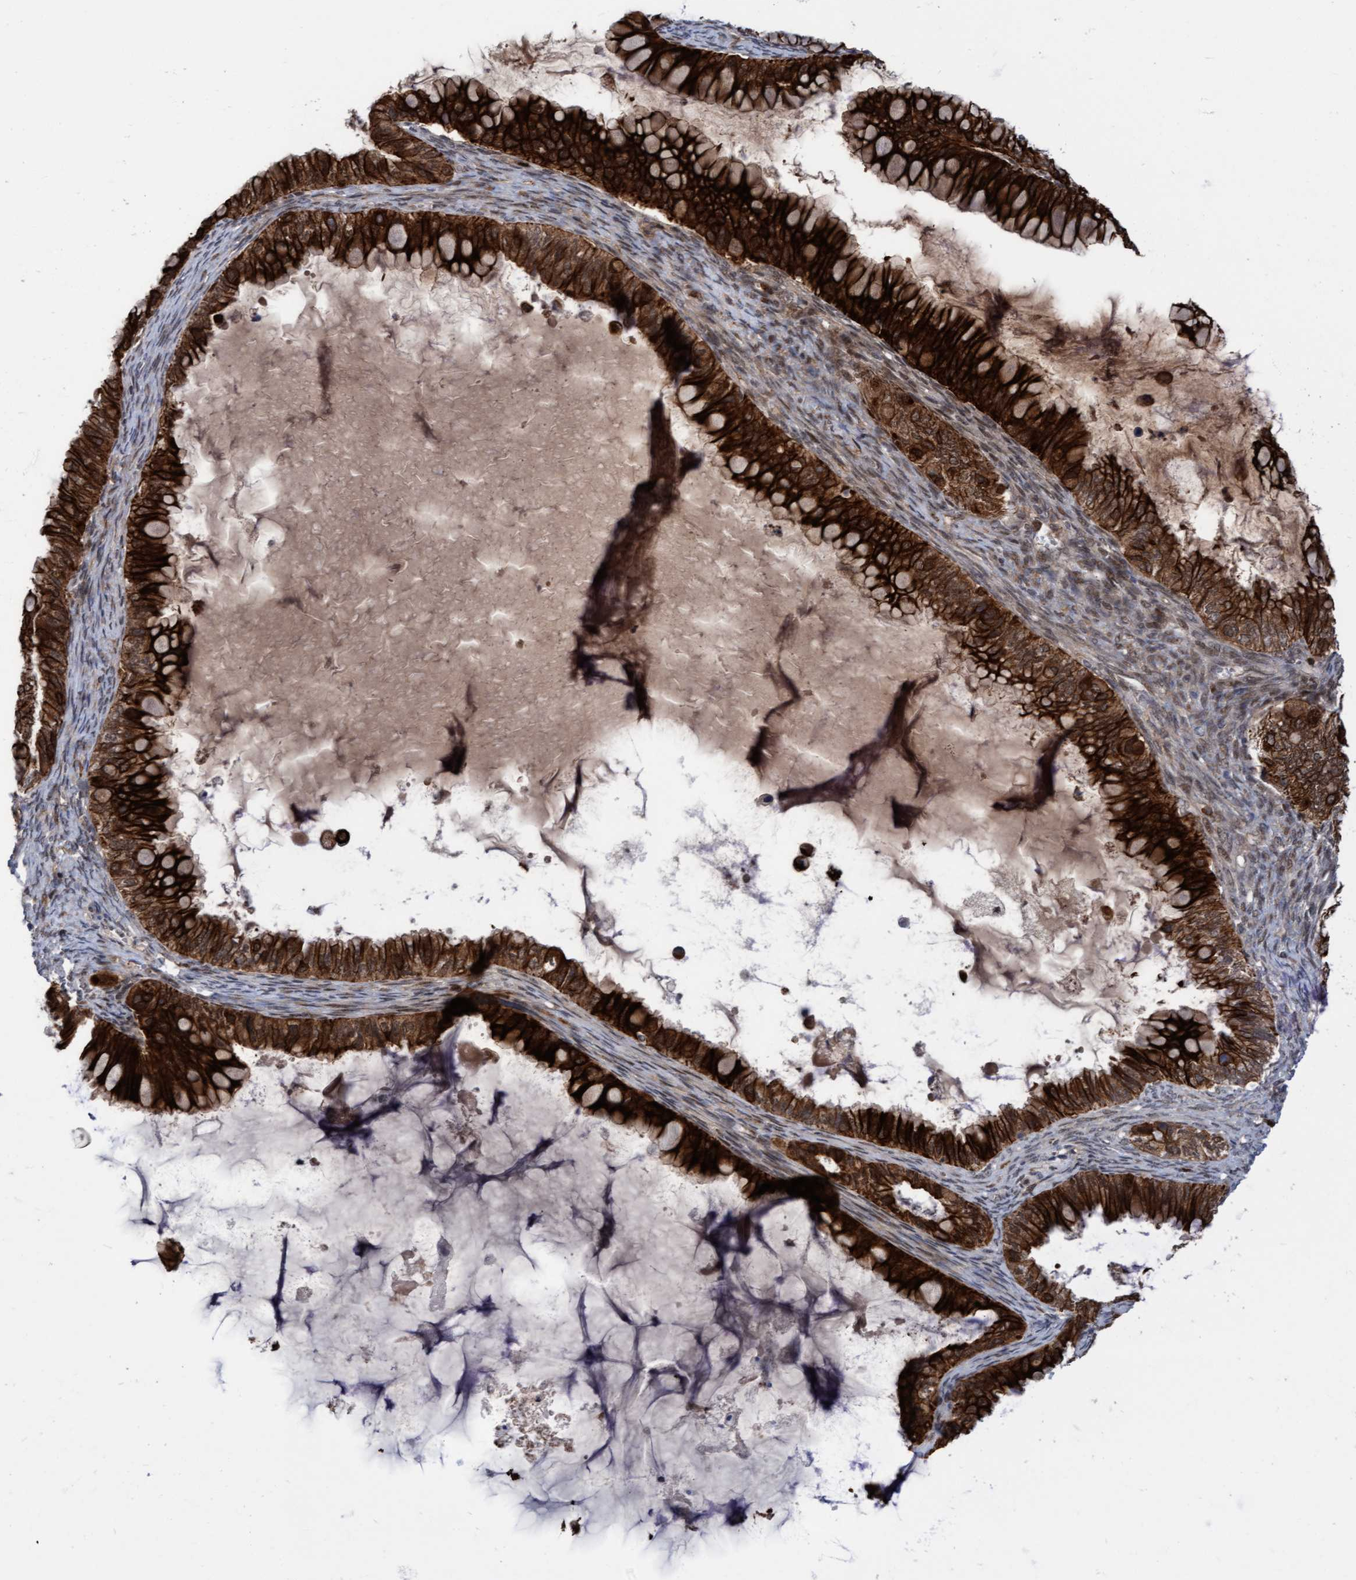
{"staining": {"intensity": "strong", "quantity": ">75%", "location": "cytoplasmic/membranous"}, "tissue": "ovarian cancer", "cell_type": "Tumor cells", "image_type": "cancer", "snomed": [{"axis": "morphology", "description": "Cystadenocarcinoma, mucinous, NOS"}, {"axis": "topography", "description": "Ovary"}], "caption": "Ovarian cancer stained for a protein demonstrates strong cytoplasmic/membranous positivity in tumor cells.", "gene": "RAP1GAP2", "patient": {"sex": "female", "age": 80}}